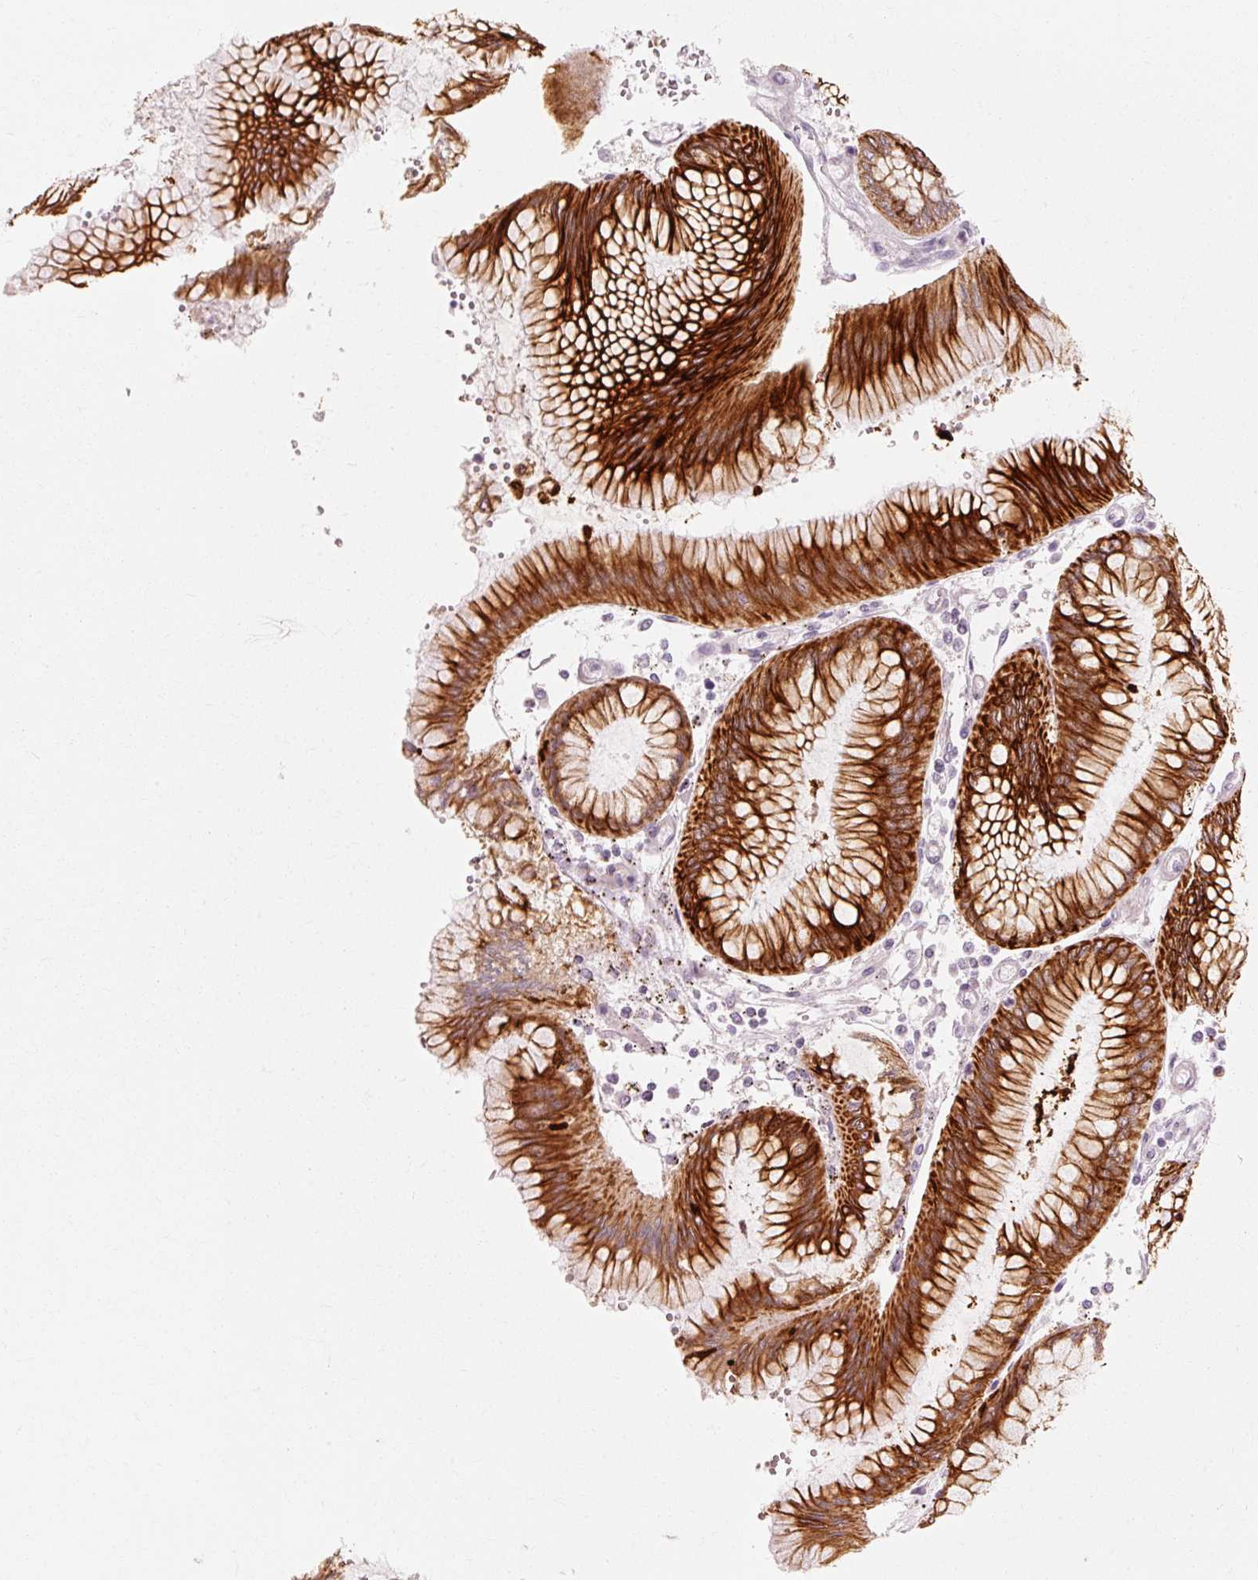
{"staining": {"intensity": "strong", "quantity": ">75%", "location": "cytoplasmic/membranous"}, "tissue": "stomach cancer", "cell_type": "Tumor cells", "image_type": "cancer", "snomed": [{"axis": "morphology", "description": "Adenocarcinoma, NOS"}, {"axis": "topography", "description": "Stomach"}], "caption": "Strong cytoplasmic/membranous expression for a protein is present in approximately >75% of tumor cells of stomach adenocarcinoma using immunohistochemistry.", "gene": "TRIM73", "patient": {"sex": "male", "age": 76}}